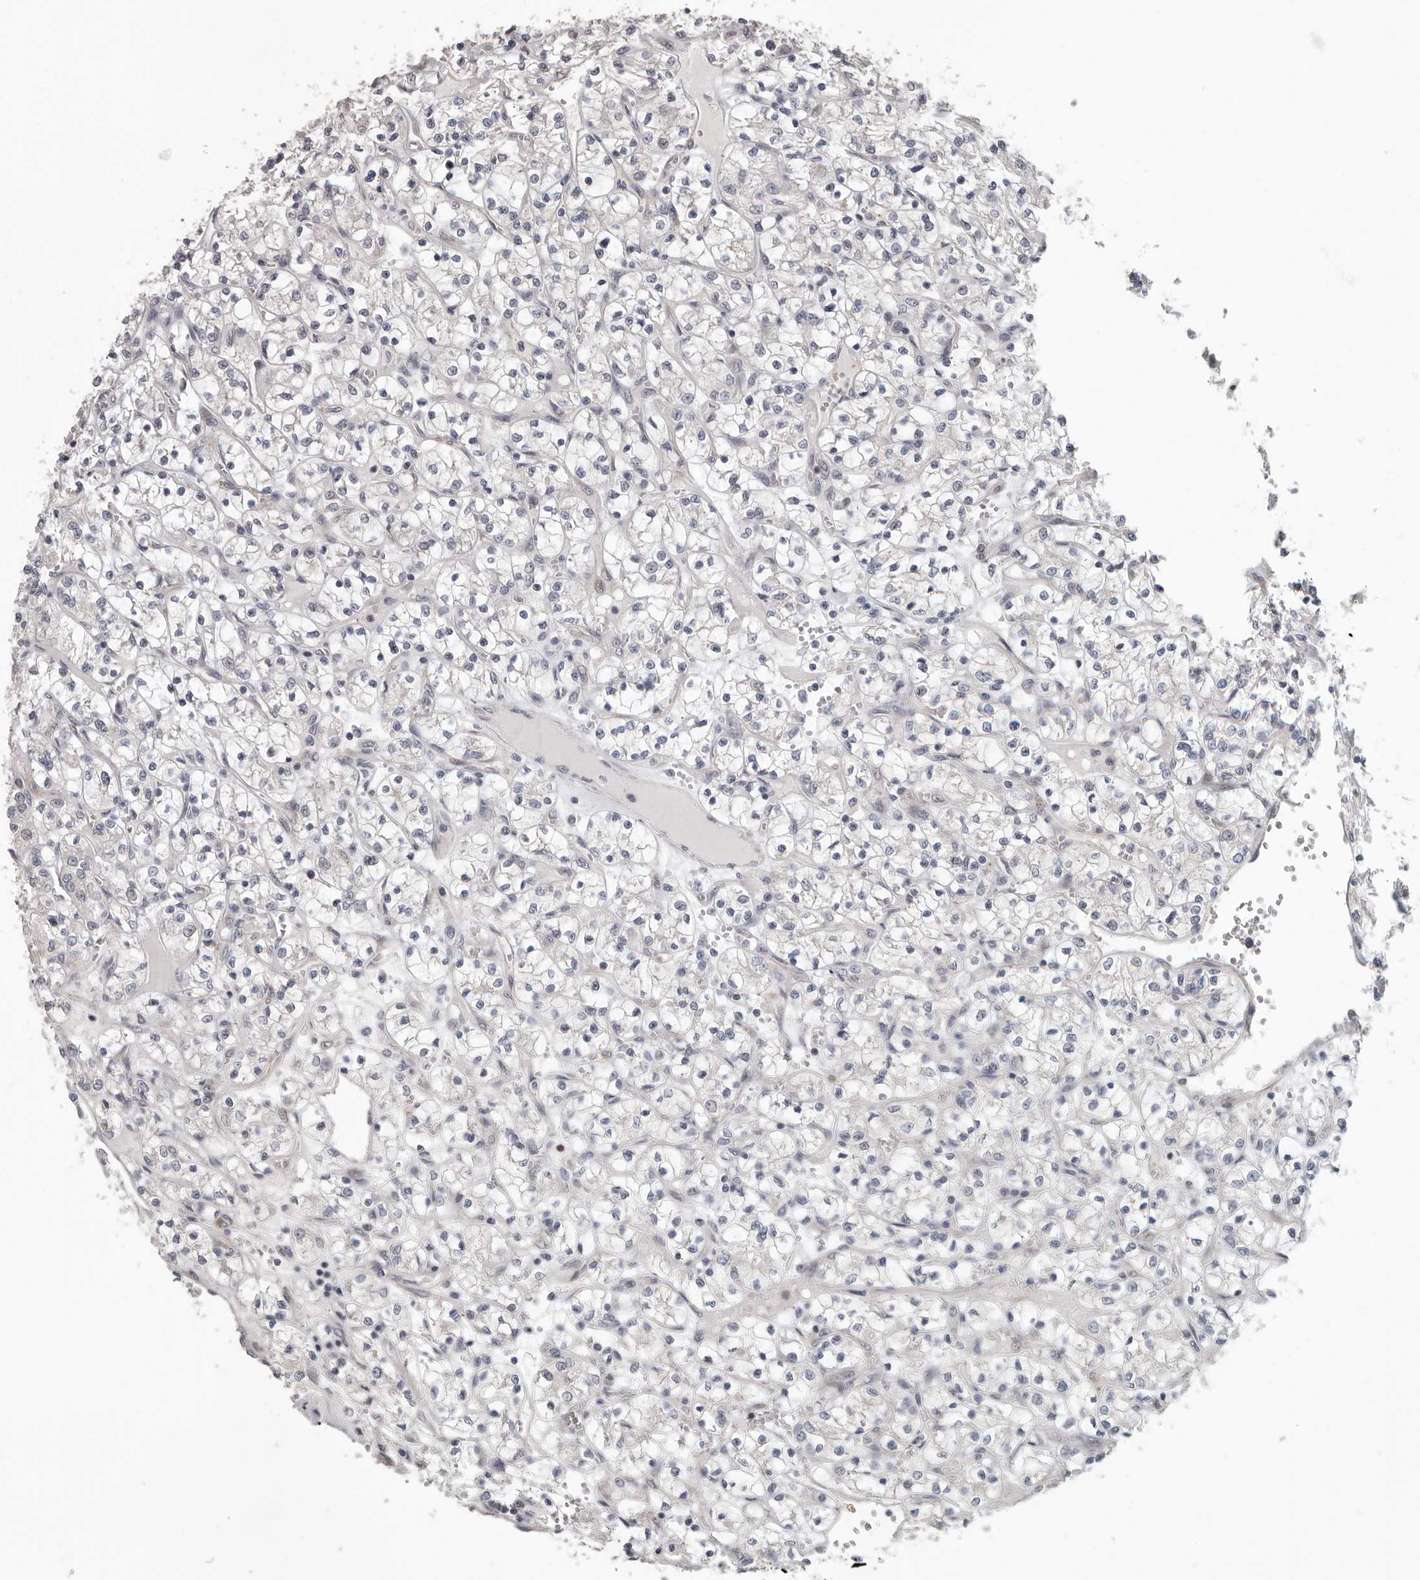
{"staining": {"intensity": "negative", "quantity": "none", "location": "none"}, "tissue": "renal cancer", "cell_type": "Tumor cells", "image_type": "cancer", "snomed": [{"axis": "morphology", "description": "Adenocarcinoma, NOS"}, {"axis": "topography", "description": "Kidney"}], "caption": "A high-resolution photomicrograph shows IHC staining of renal cancer, which reveals no significant expression in tumor cells.", "gene": "RALGPS2", "patient": {"sex": "female", "age": 69}}